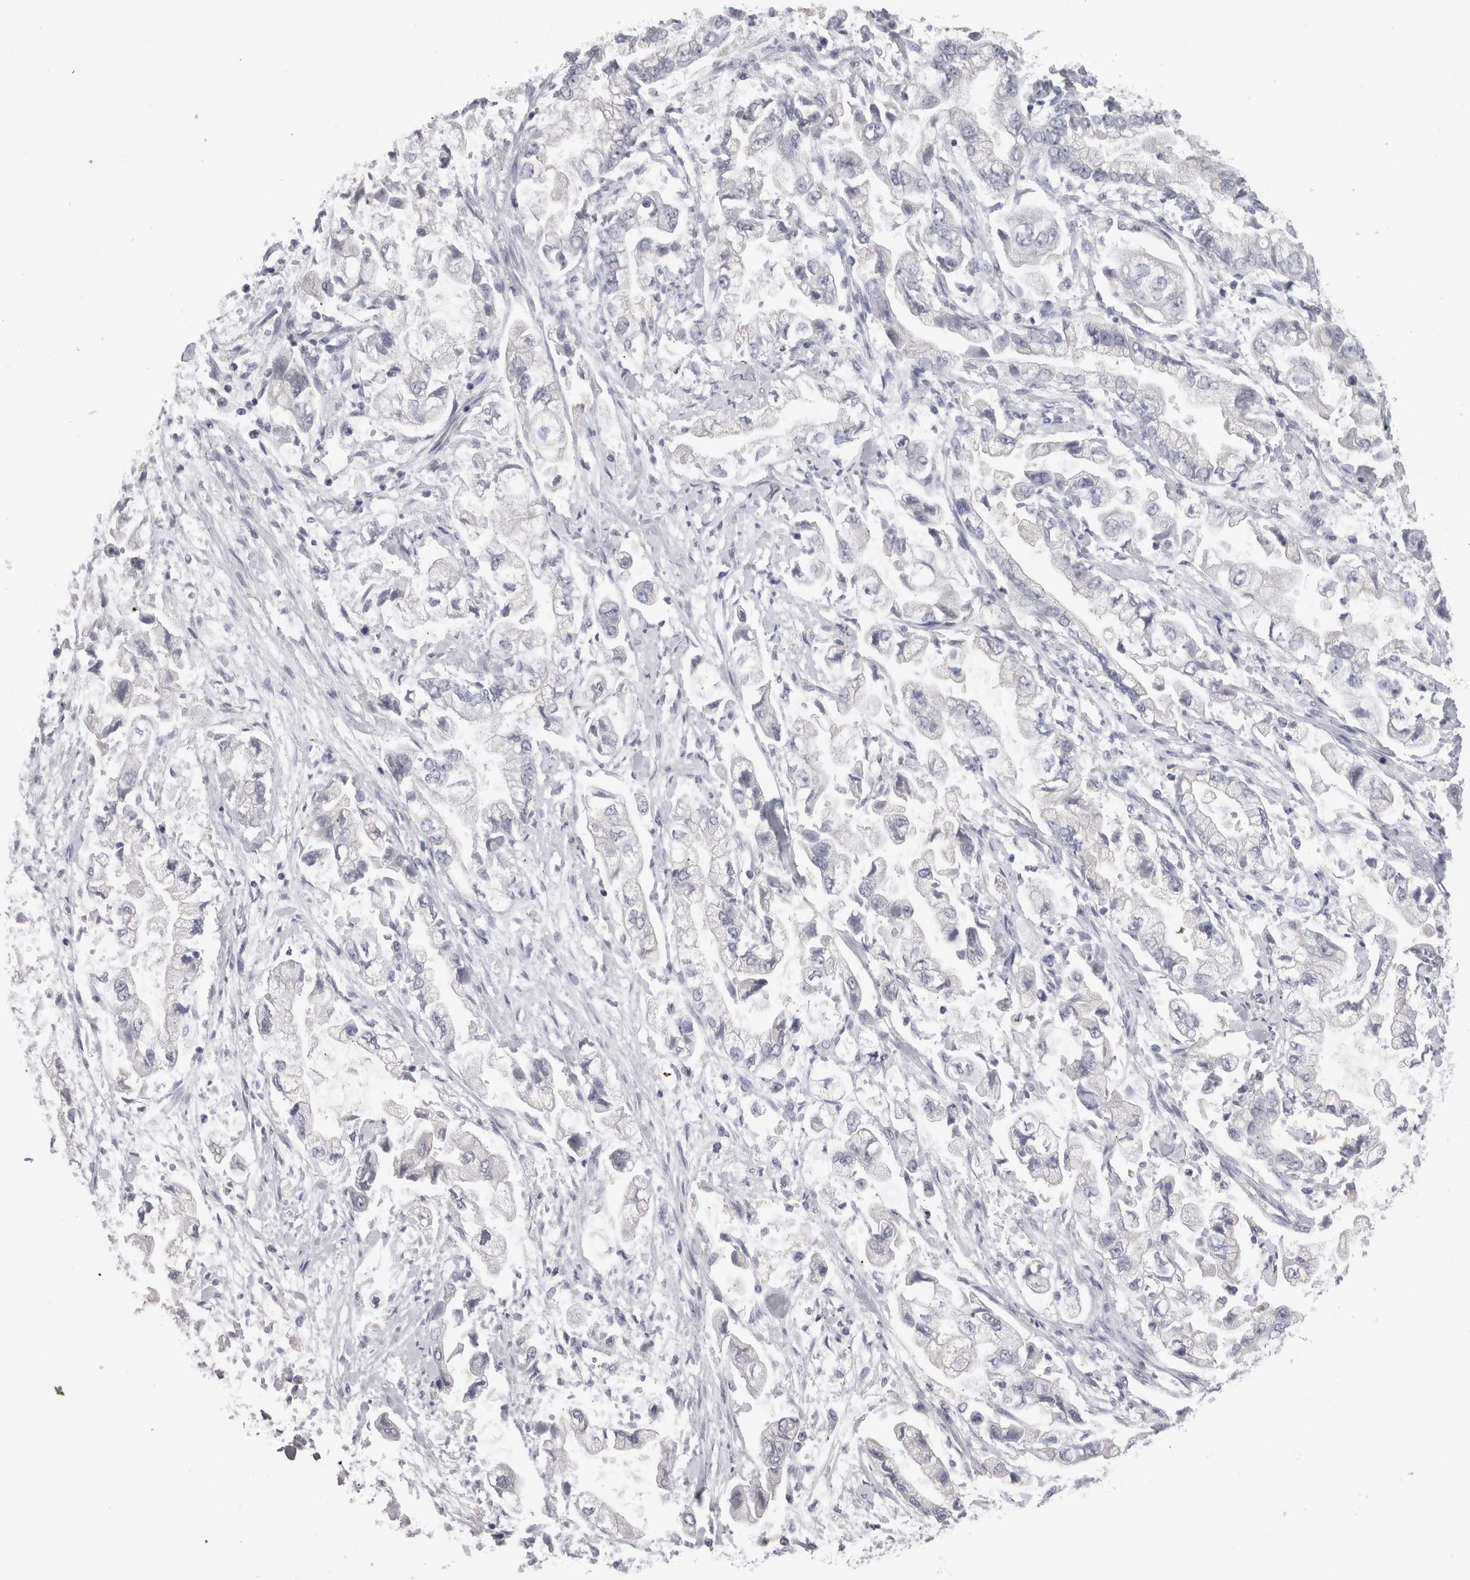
{"staining": {"intensity": "negative", "quantity": "none", "location": "none"}, "tissue": "stomach cancer", "cell_type": "Tumor cells", "image_type": "cancer", "snomed": [{"axis": "morphology", "description": "Normal tissue, NOS"}, {"axis": "morphology", "description": "Adenocarcinoma, NOS"}, {"axis": "topography", "description": "Stomach"}], "caption": "This is an immunohistochemistry micrograph of human stomach adenocarcinoma. There is no staining in tumor cells.", "gene": "DHRS4", "patient": {"sex": "male", "age": 62}}